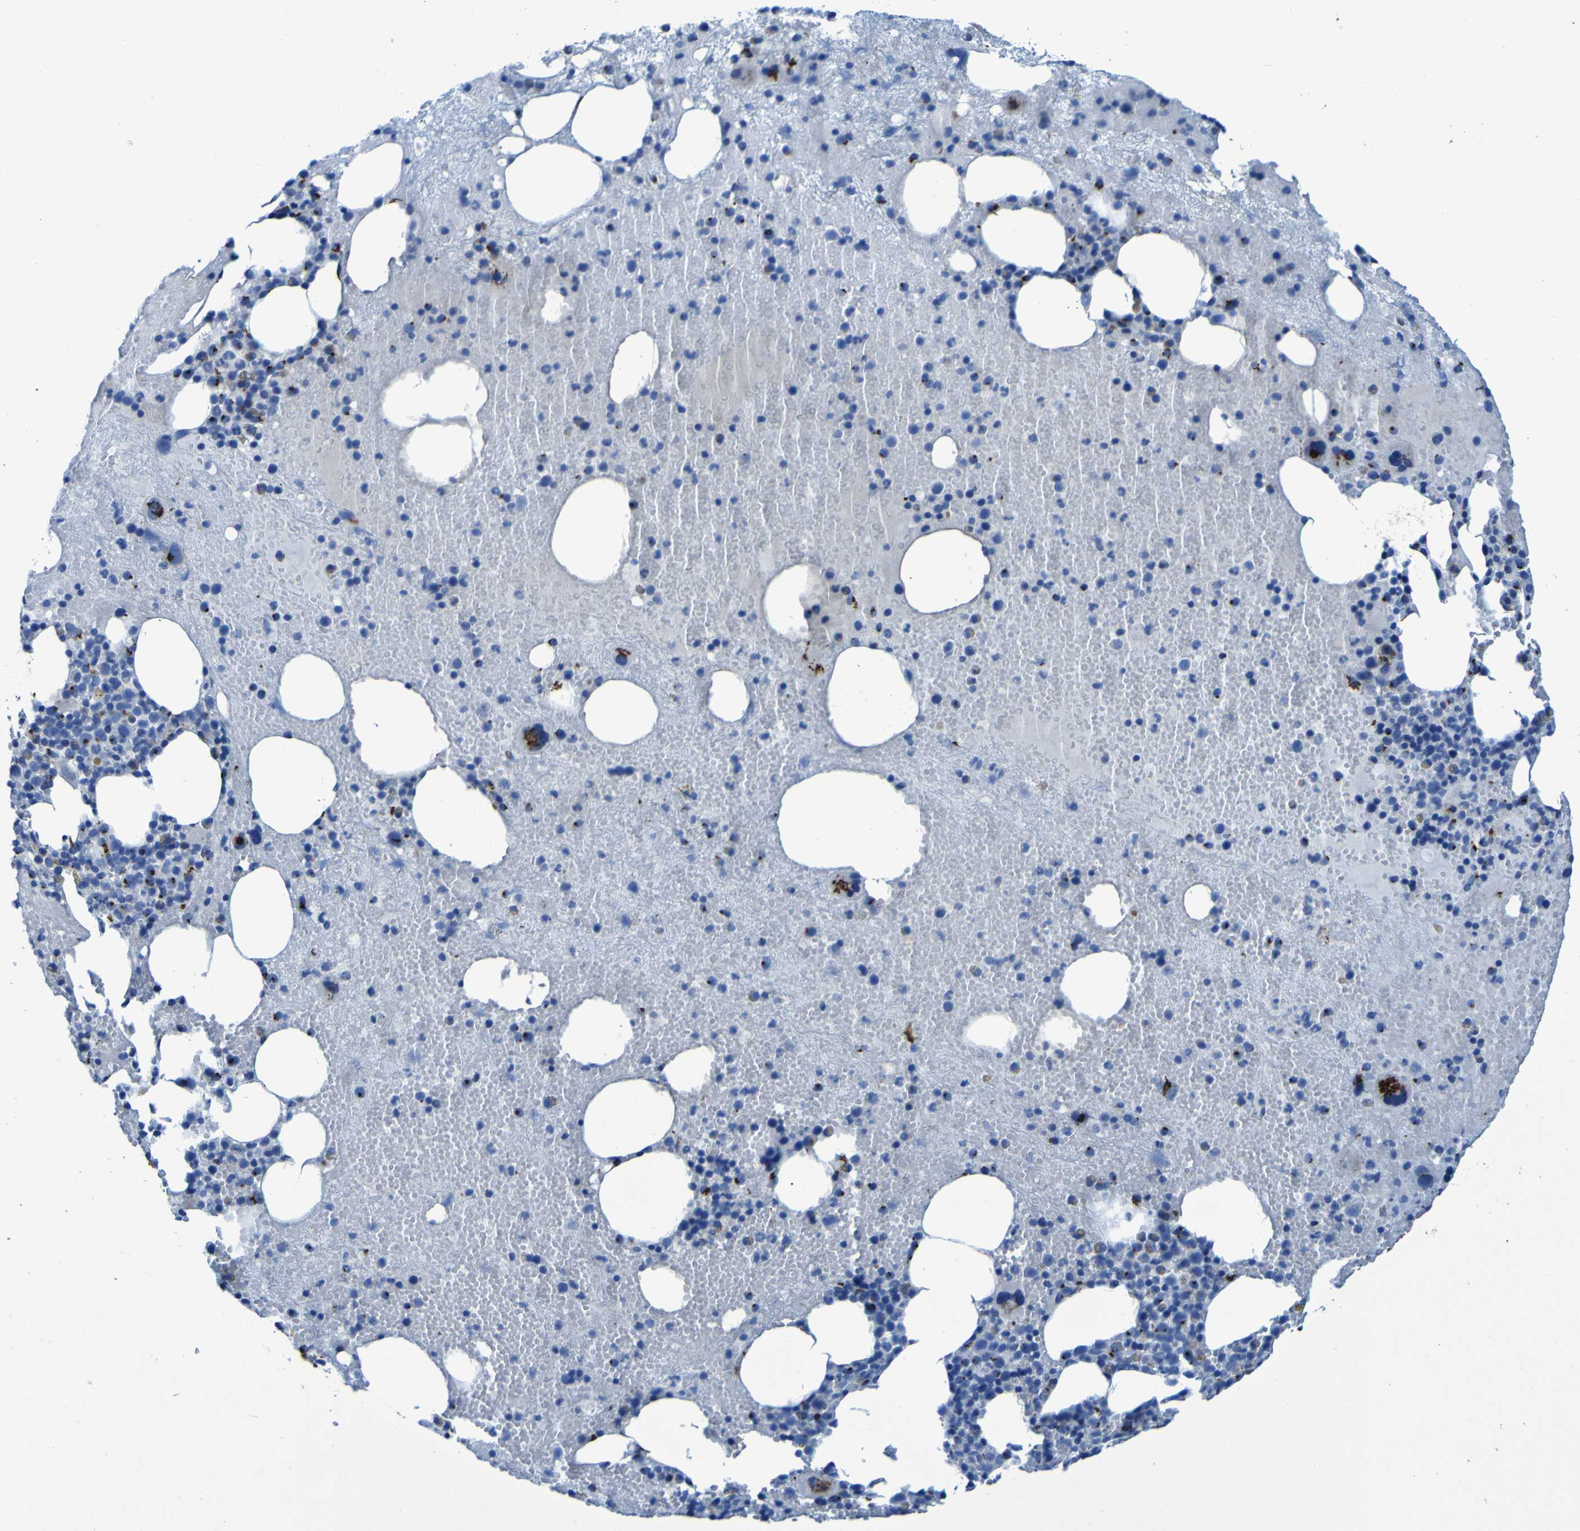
{"staining": {"intensity": "strong", "quantity": "<25%", "location": "cytoplasmic/membranous"}, "tissue": "bone marrow", "cell_type": "Hematopoietic cells", "image_type": "normal", "snomed": [{"axis": "morphology", "description": "Normal tissue, NOS"}, {"axis": "morphology", "description": "Inflammation, NOS"}, {"axis": "topography", "description": "Bone marrow"}], "caption": "This is a micrograph of IHC staining of normal bone marrow, which shows strong positivity in the cytoplasmic/membranous of hematopoietic cells.", "gene": "GOLM1", "patient": {"sex": "male", "age": 43}}